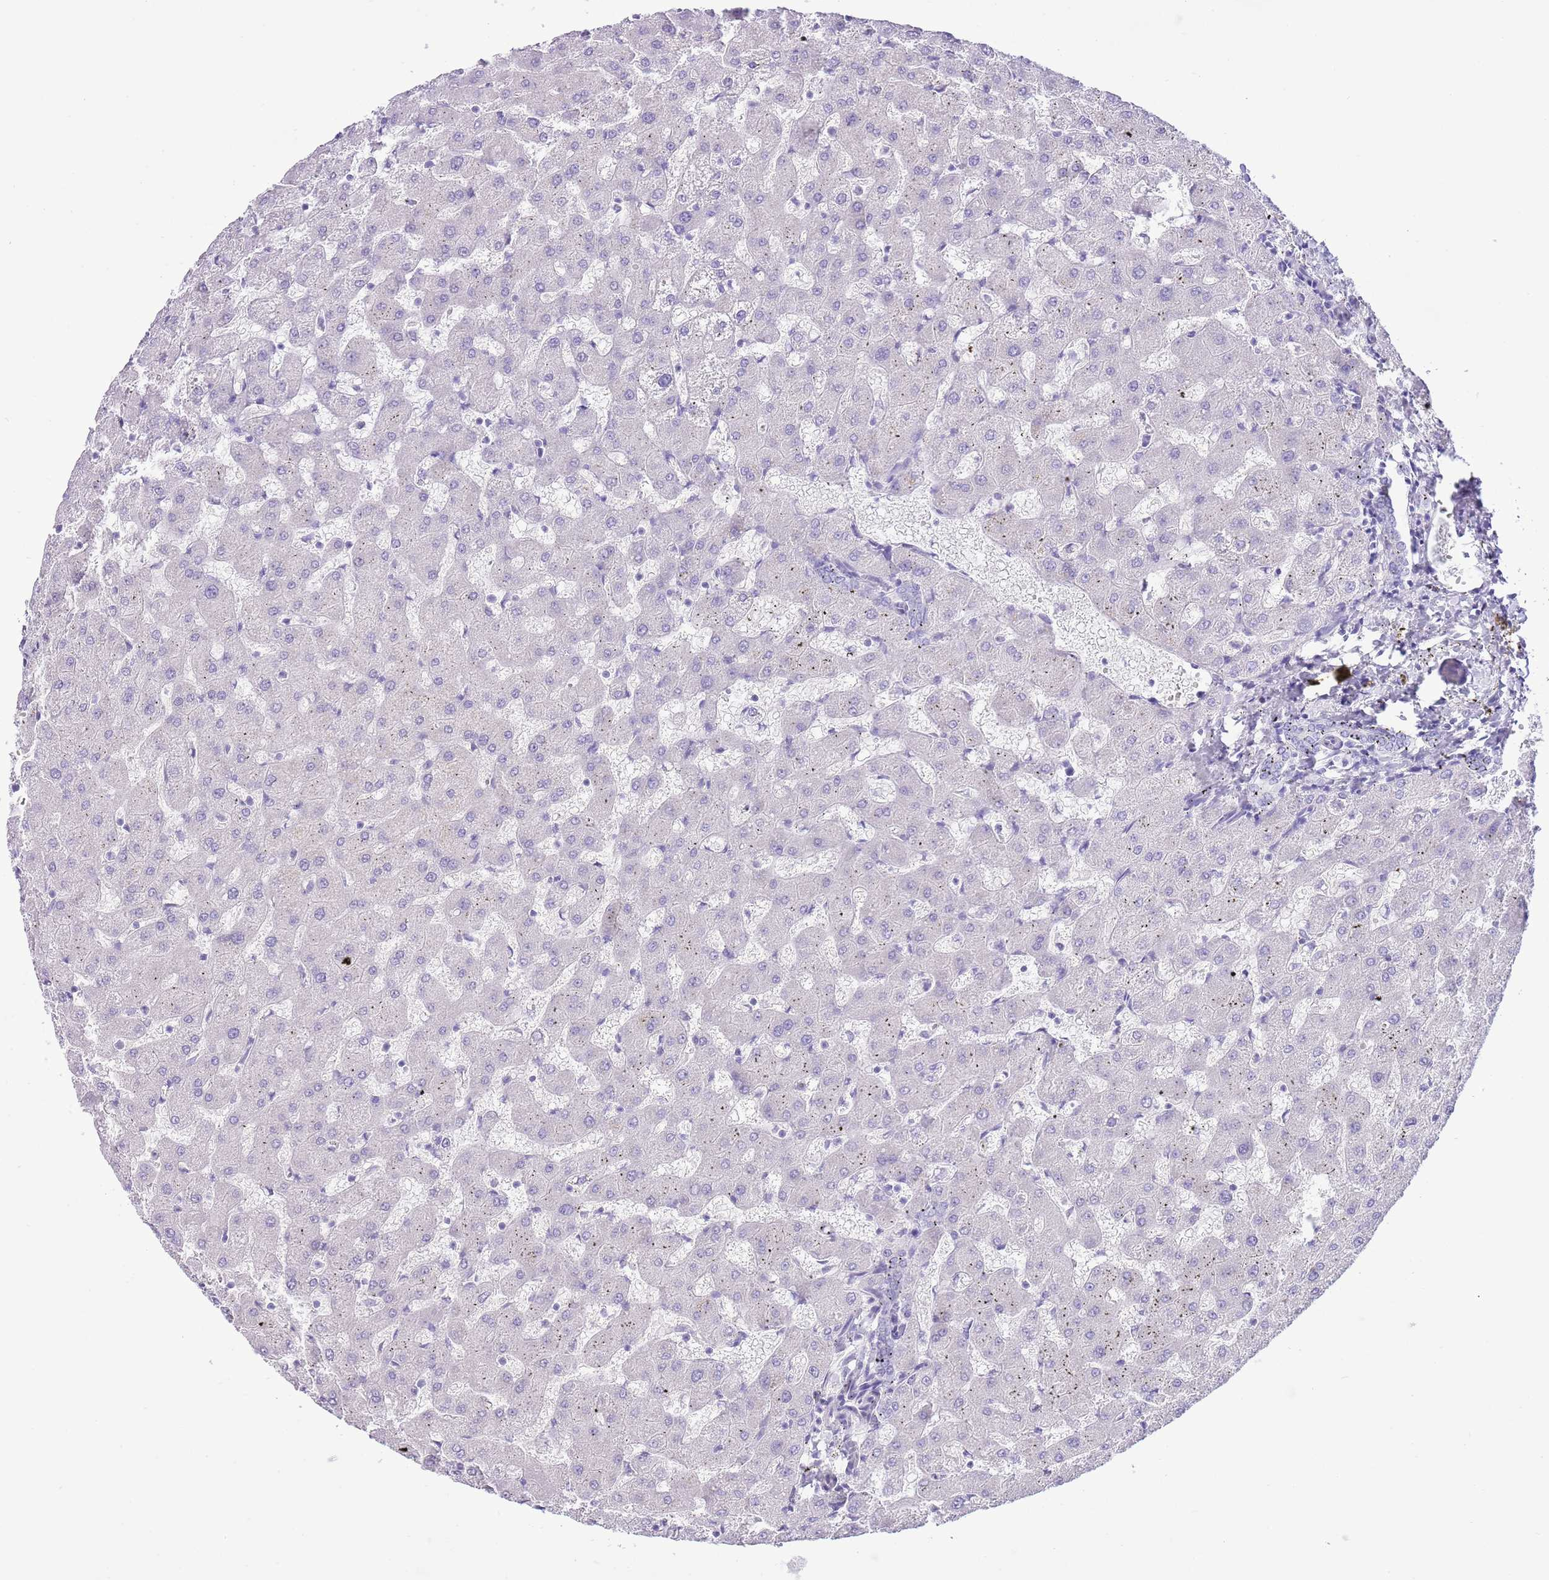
{"staining": {"intensity": "negative", "quantity": "none", "location": "none"}, "tissue": "liver", "cell_type": "Cholangiocytes", "image_type": "normal", "snomed": [{"axis": "morphology", "description": "Normal tissue, NOS"}, {"axis": "topography", "description": "Liver"}], "caption": "A histopathology image of liver stained for a protein shows no brown staining in cholangiocytes.", "gene": "ZC4H2", "patient": {"sex": "female", "age": 63}}